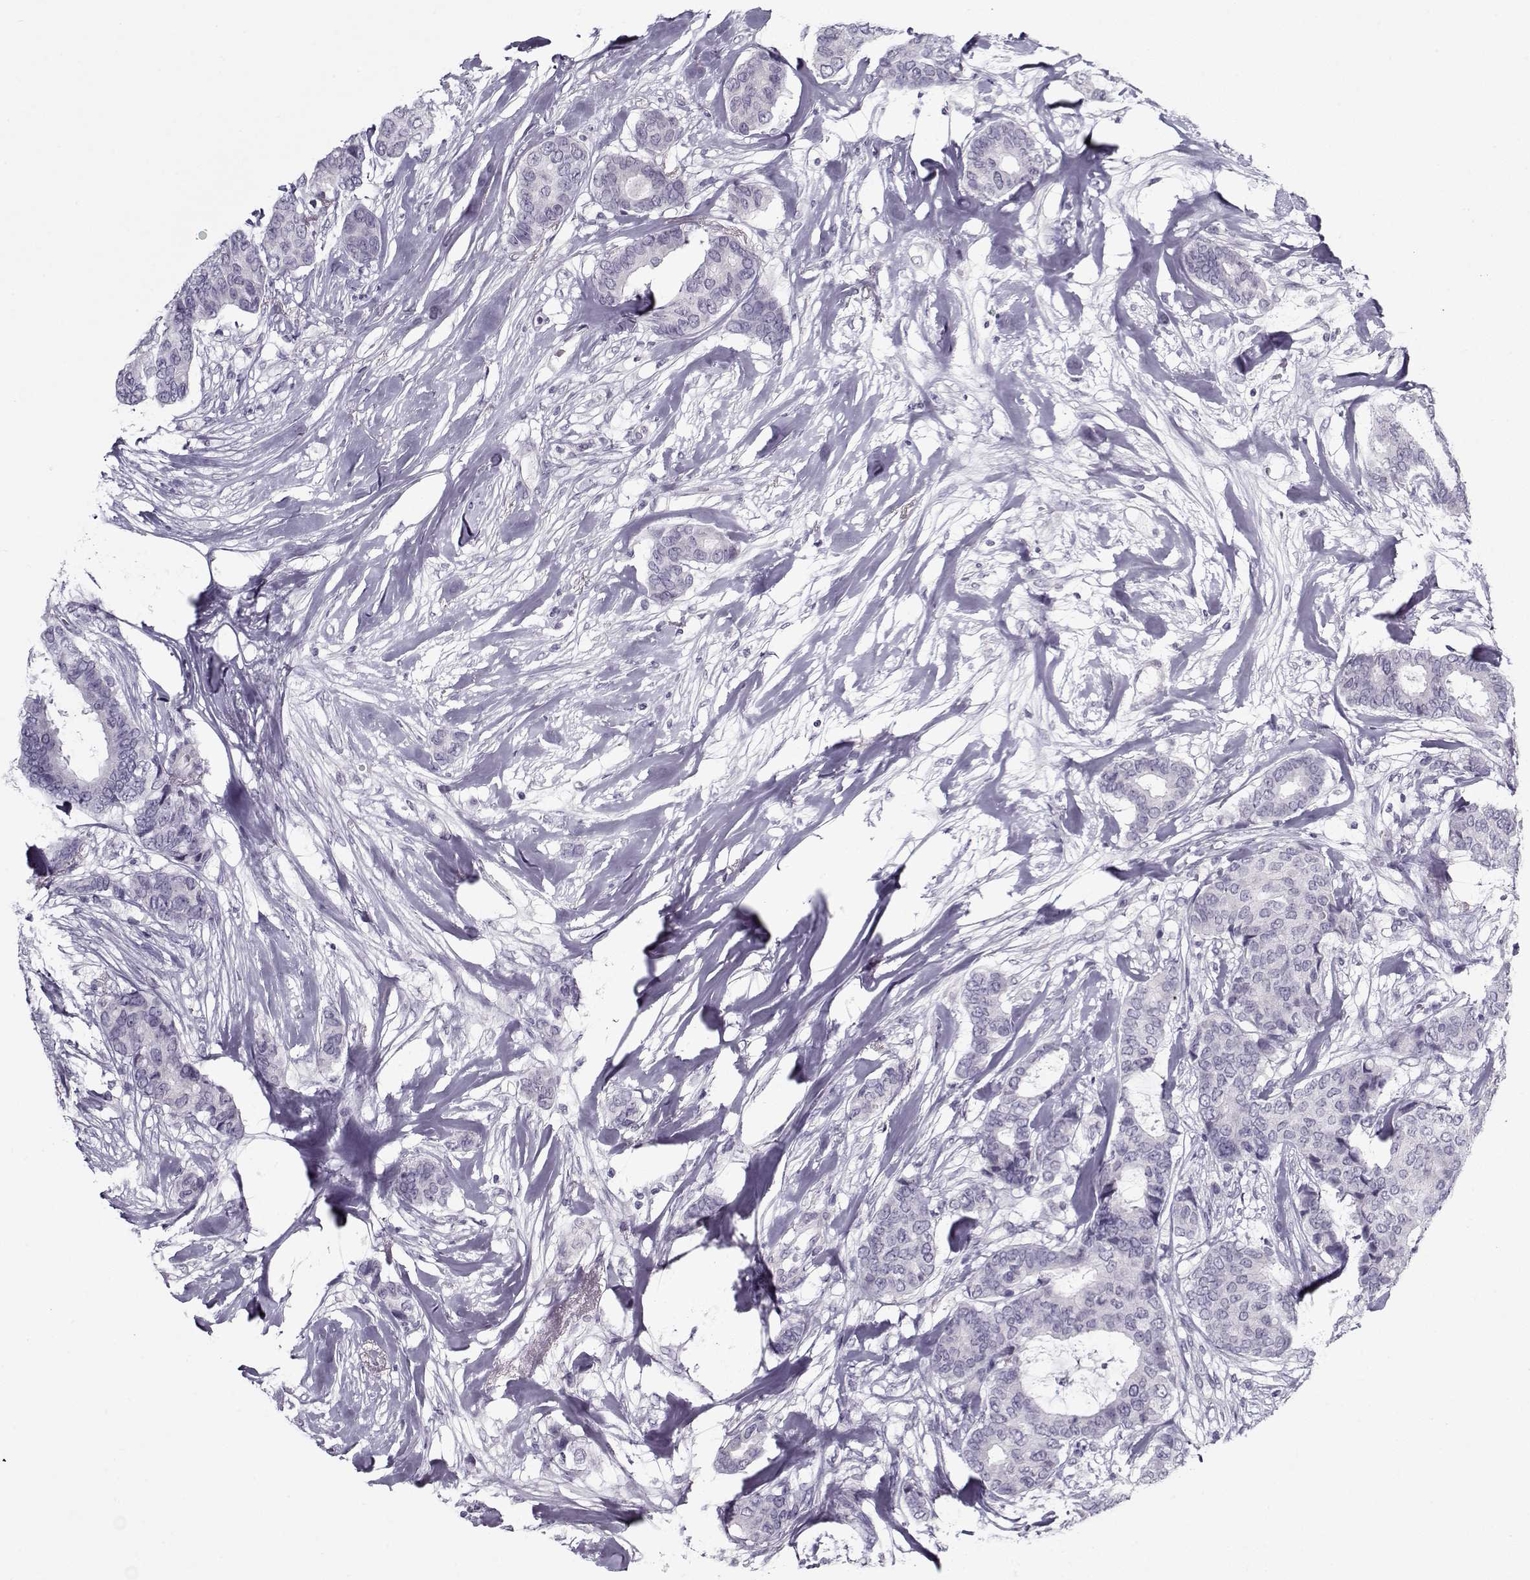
{"staining": {"intensity": "negative", "quantity": "none", "location": "none"}, "tissue": "breast cancer", "cell_type": "Tumor cells", "image_type": "cancer", "snomed": [{"axis": "morphology", "description": "Duct carcinoma"}, {"axis": "topography", "description": "Breast"}], "caption": "High power microscopy histopathology image of an immunohistochemistry (IHC) image of breast cancer (invasive ductal carcinoma), revealing no significant staining in tumor cells.", "gene": "CIBAR1", "patient": {"sex": "female", "age": 75}}